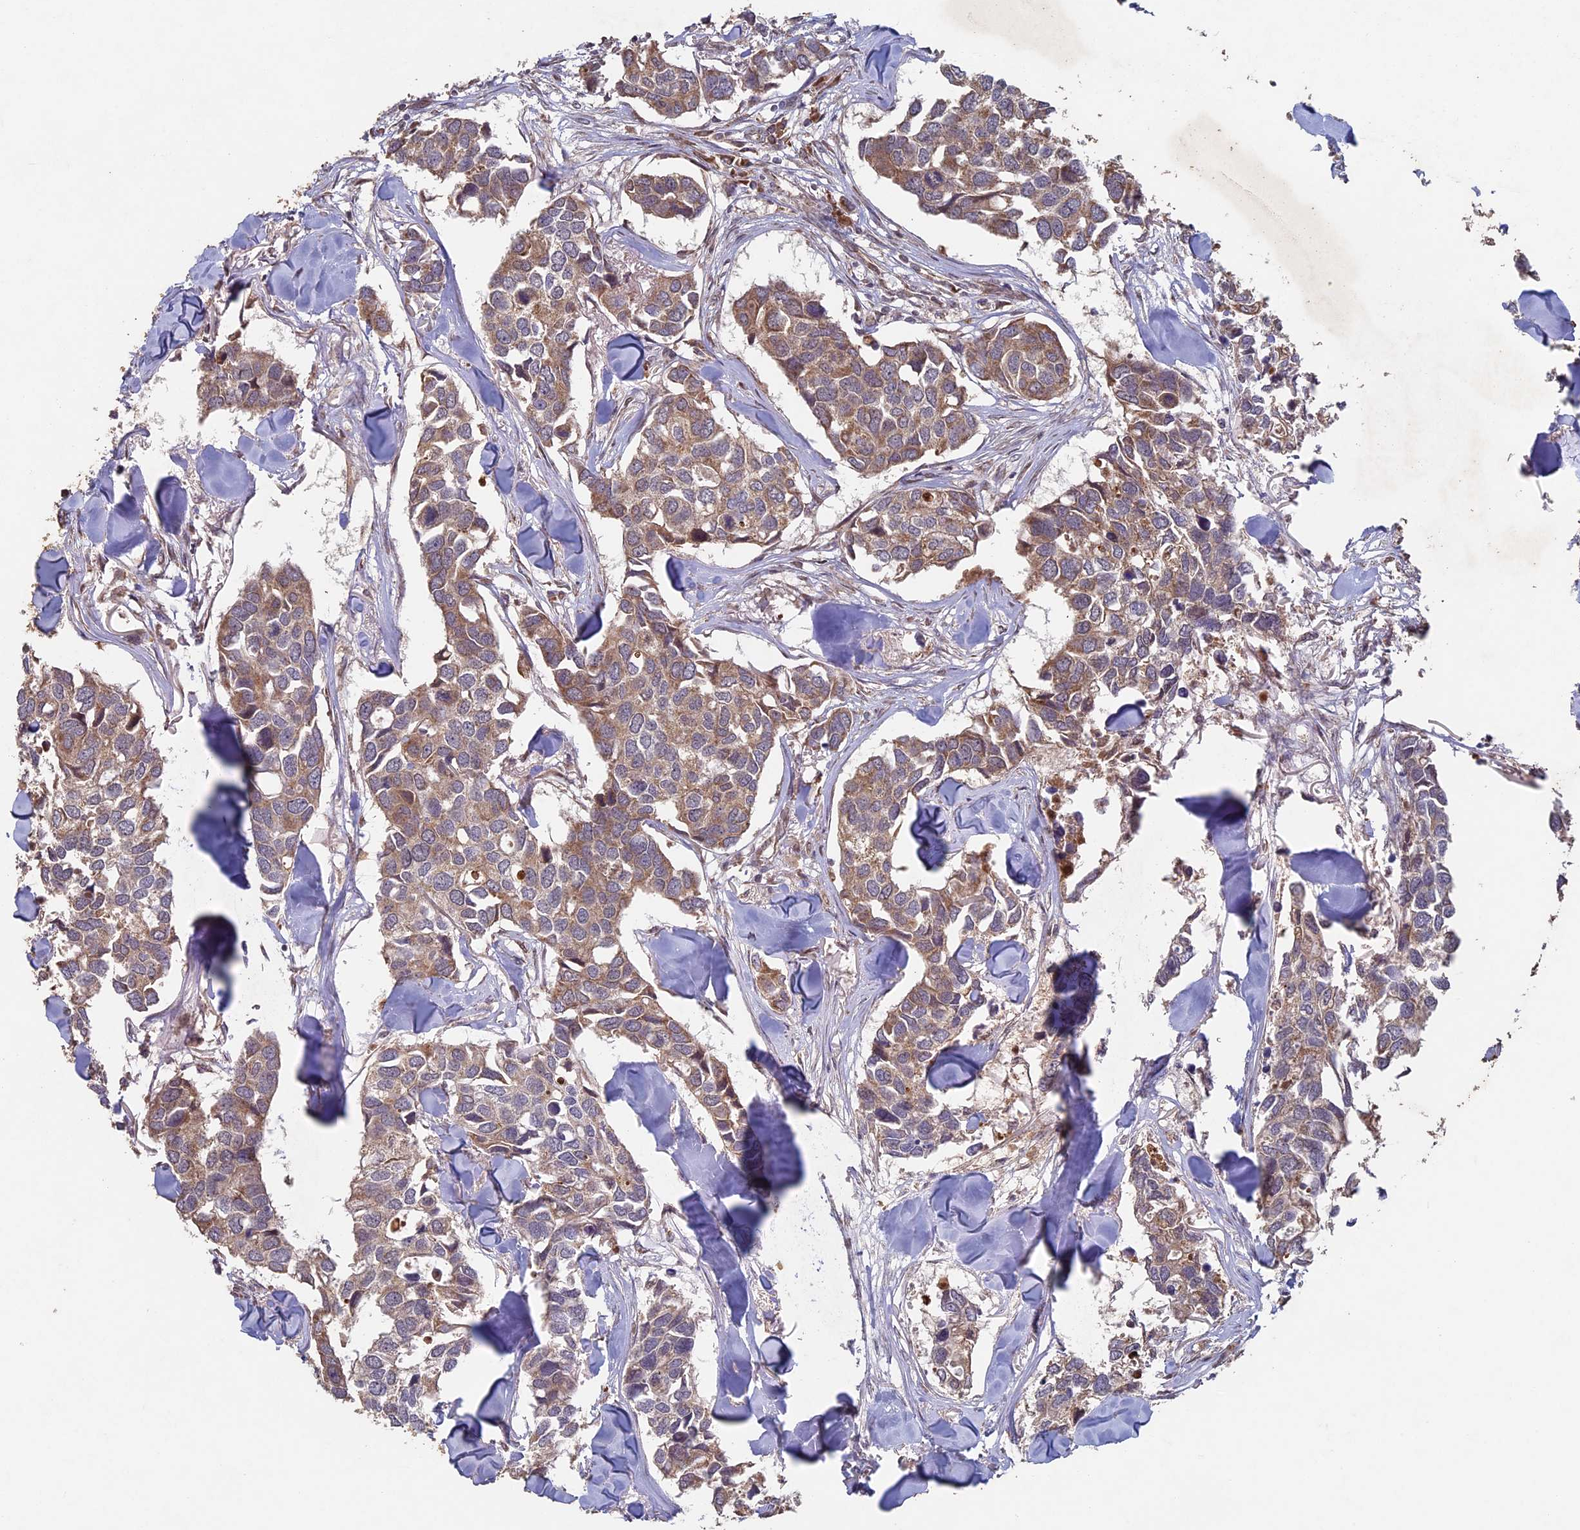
{"staining": {"intensity": "moderate", "quantity": ">75%", "location": "cytoplasmic/membranous"}, "tissue": "breast cancer", "cell_type": "Tumor cells", "image_type": "cancer", "snomed": [{"axis": "morphology", "description": "Duct carcinoma"}, {"axis": "topography", "description": "Breast"}], "caption": "Immunohistochemistry (IHC) micrograph of neoplastic tissue: breast infiltrating ductal carcinoma stained using IHC displays medium levels of moderate protein expression localized specifically in the cytoplasmic/membranous of tumor cells, appearing as a cytoplasmic/membranous brown color.", "gene": "RCCD1", "patient": {"sex": "female", "age": 83}}